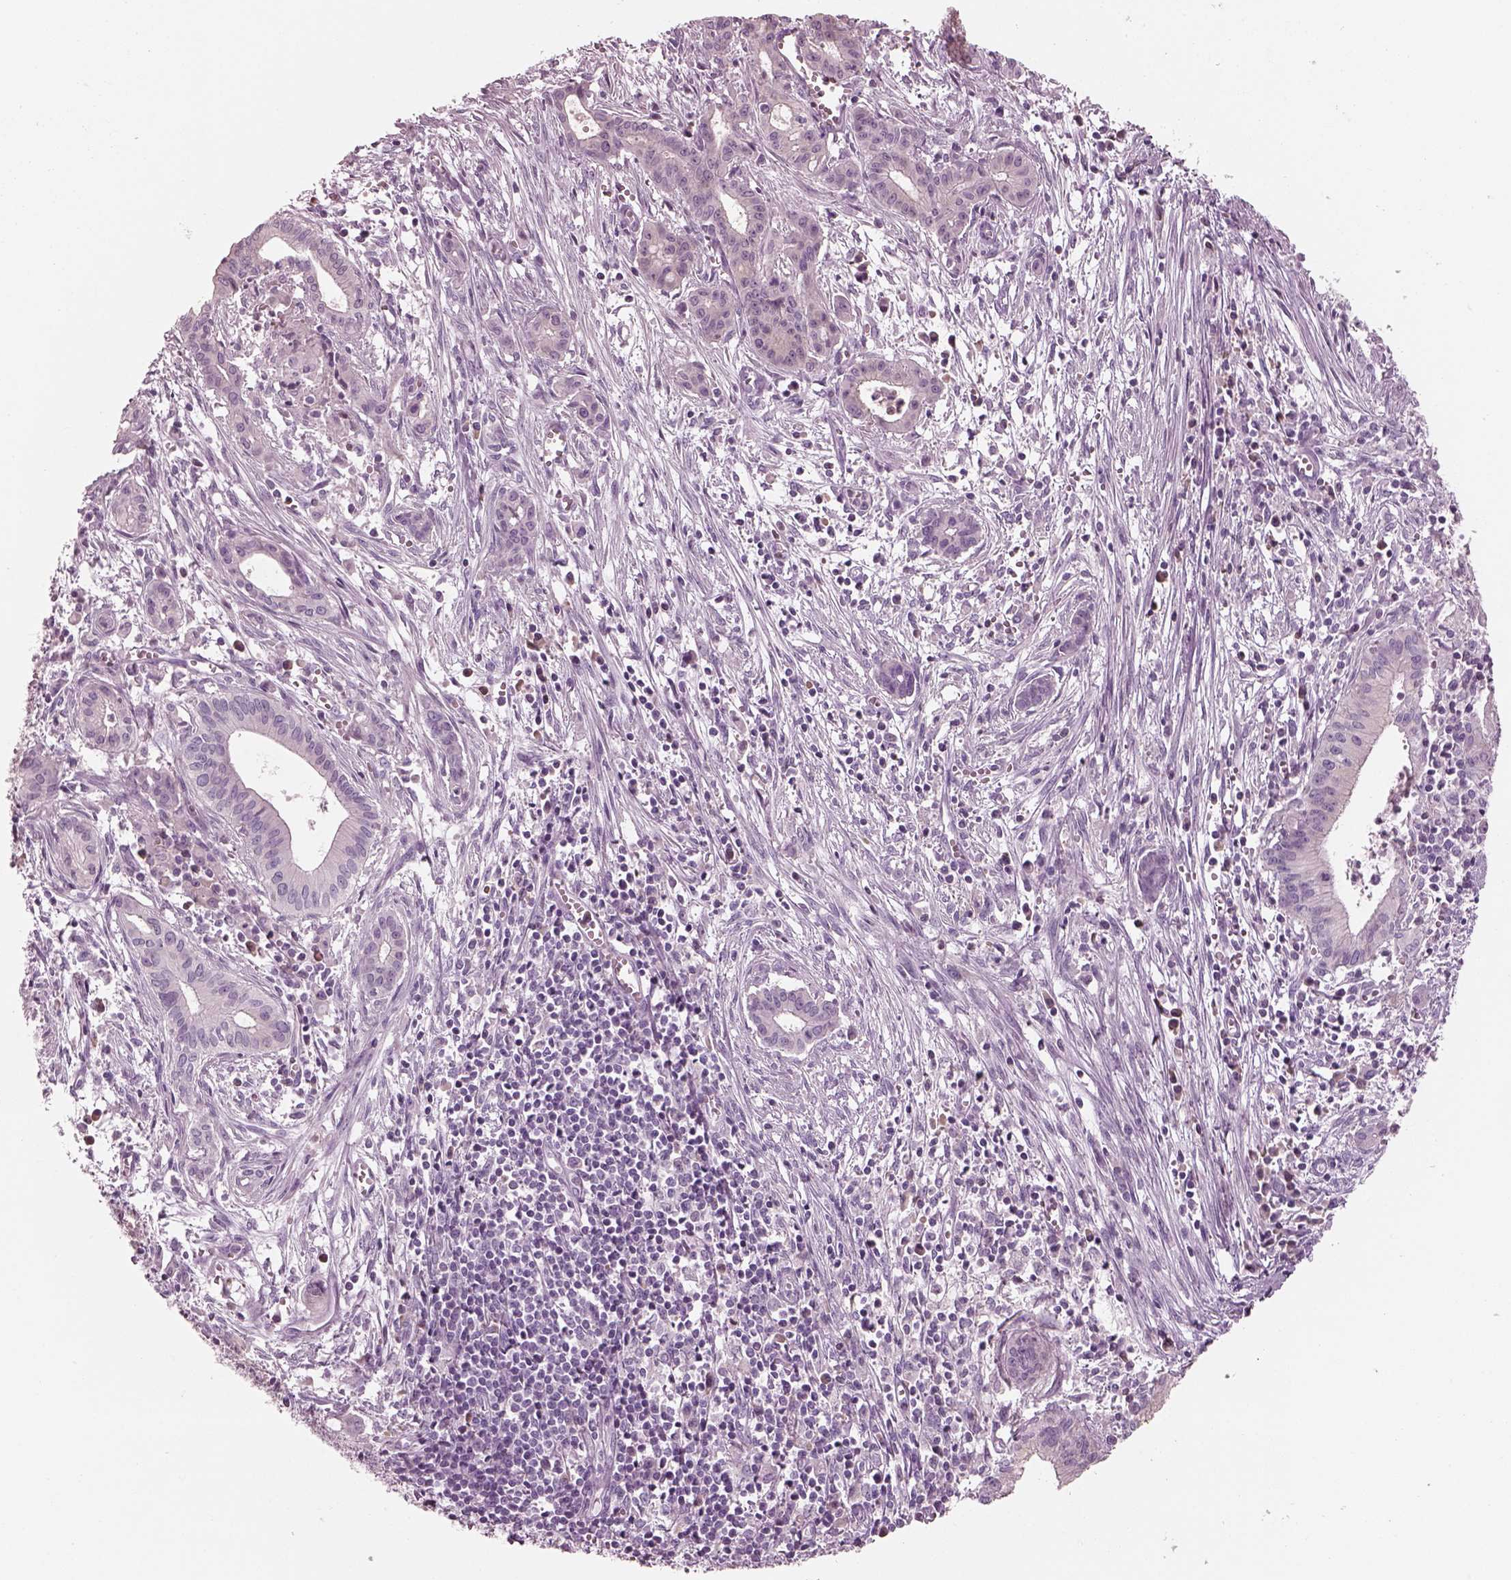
{"staining": {"intensity": "negative", "quantity": "none", "location": "none"}, "tissue": "pancreatic cancer", "cell_type": "Tumor cells", "image_type": "cancer", "snomed": [{"axis": "morphology", "description": "Adenocarcinoma, NOS"}, {"axis": "topography", "description": "Pancreas"}], "caption": "Tumor cells are negative for brown protein staining in pancreatic adenocarcinoma.", "gene": "SLC27A2", "patient": {"sex": "male", "age": 48}}